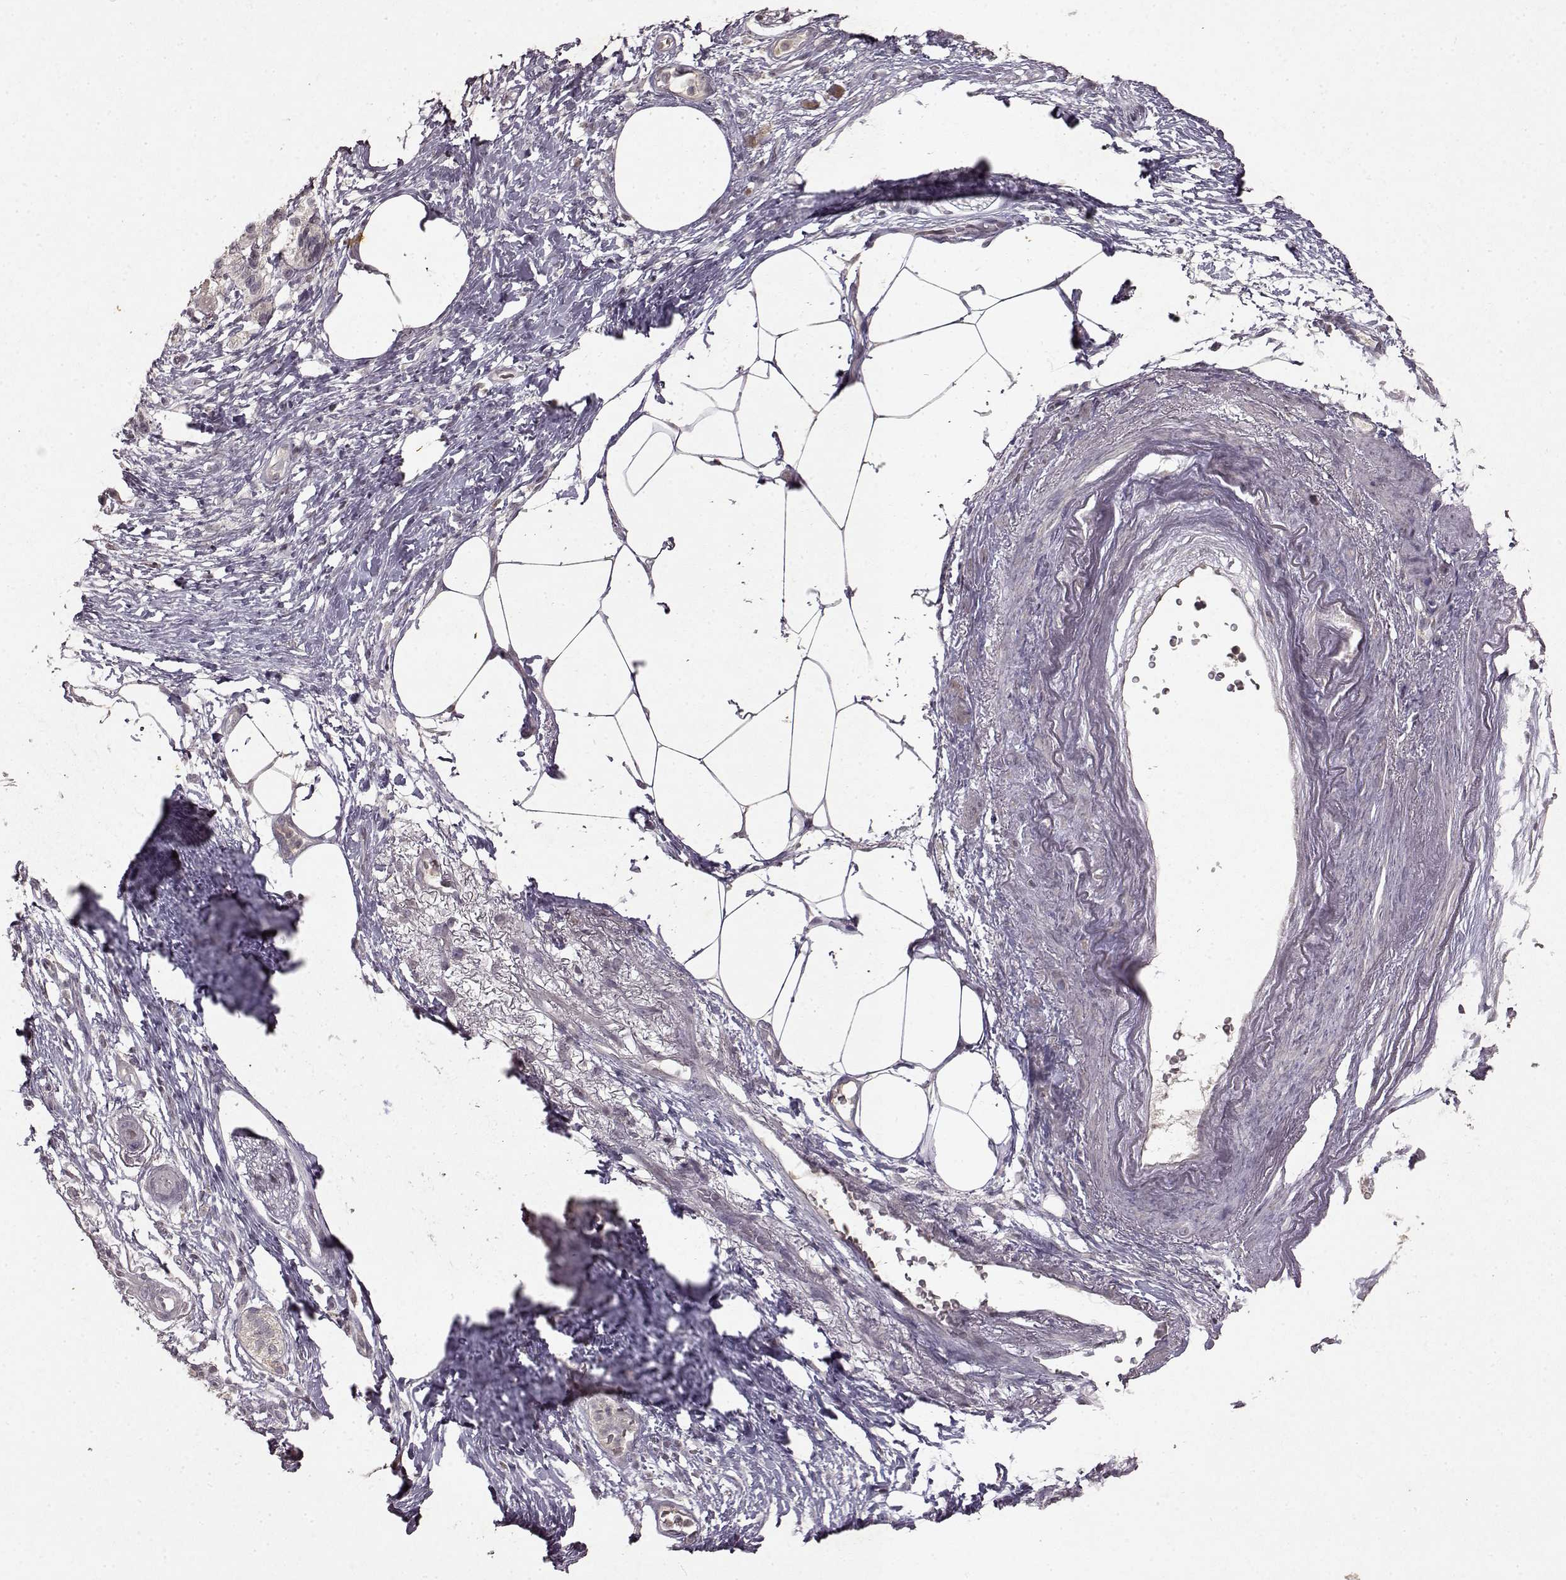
{"staining": {"intensity": "negative", "quantity": "none", "location": "none"}, "tissue": "pancreatic cancer", "cell_type": "Tumor cells", "image_type": "cancer", "snomed": [{"axis": "morphology", "description": "Adenocarcinoma, NOS"}, {"axis": "topography", "description": "Pancreas"}], "caption": "An immunohistochemistry photomicrograph of pancreatic cancer is shown. There is no staining in tumor cells of pancreatic cancer. (Stains: DAB (3,3'-diaminobenzidine) IHC with hematoxylin counter stain, Microscopy: brightfield microscopy at high magnification).", "gene": "LHB", "patient": {"sex": "female", "age": 72}}